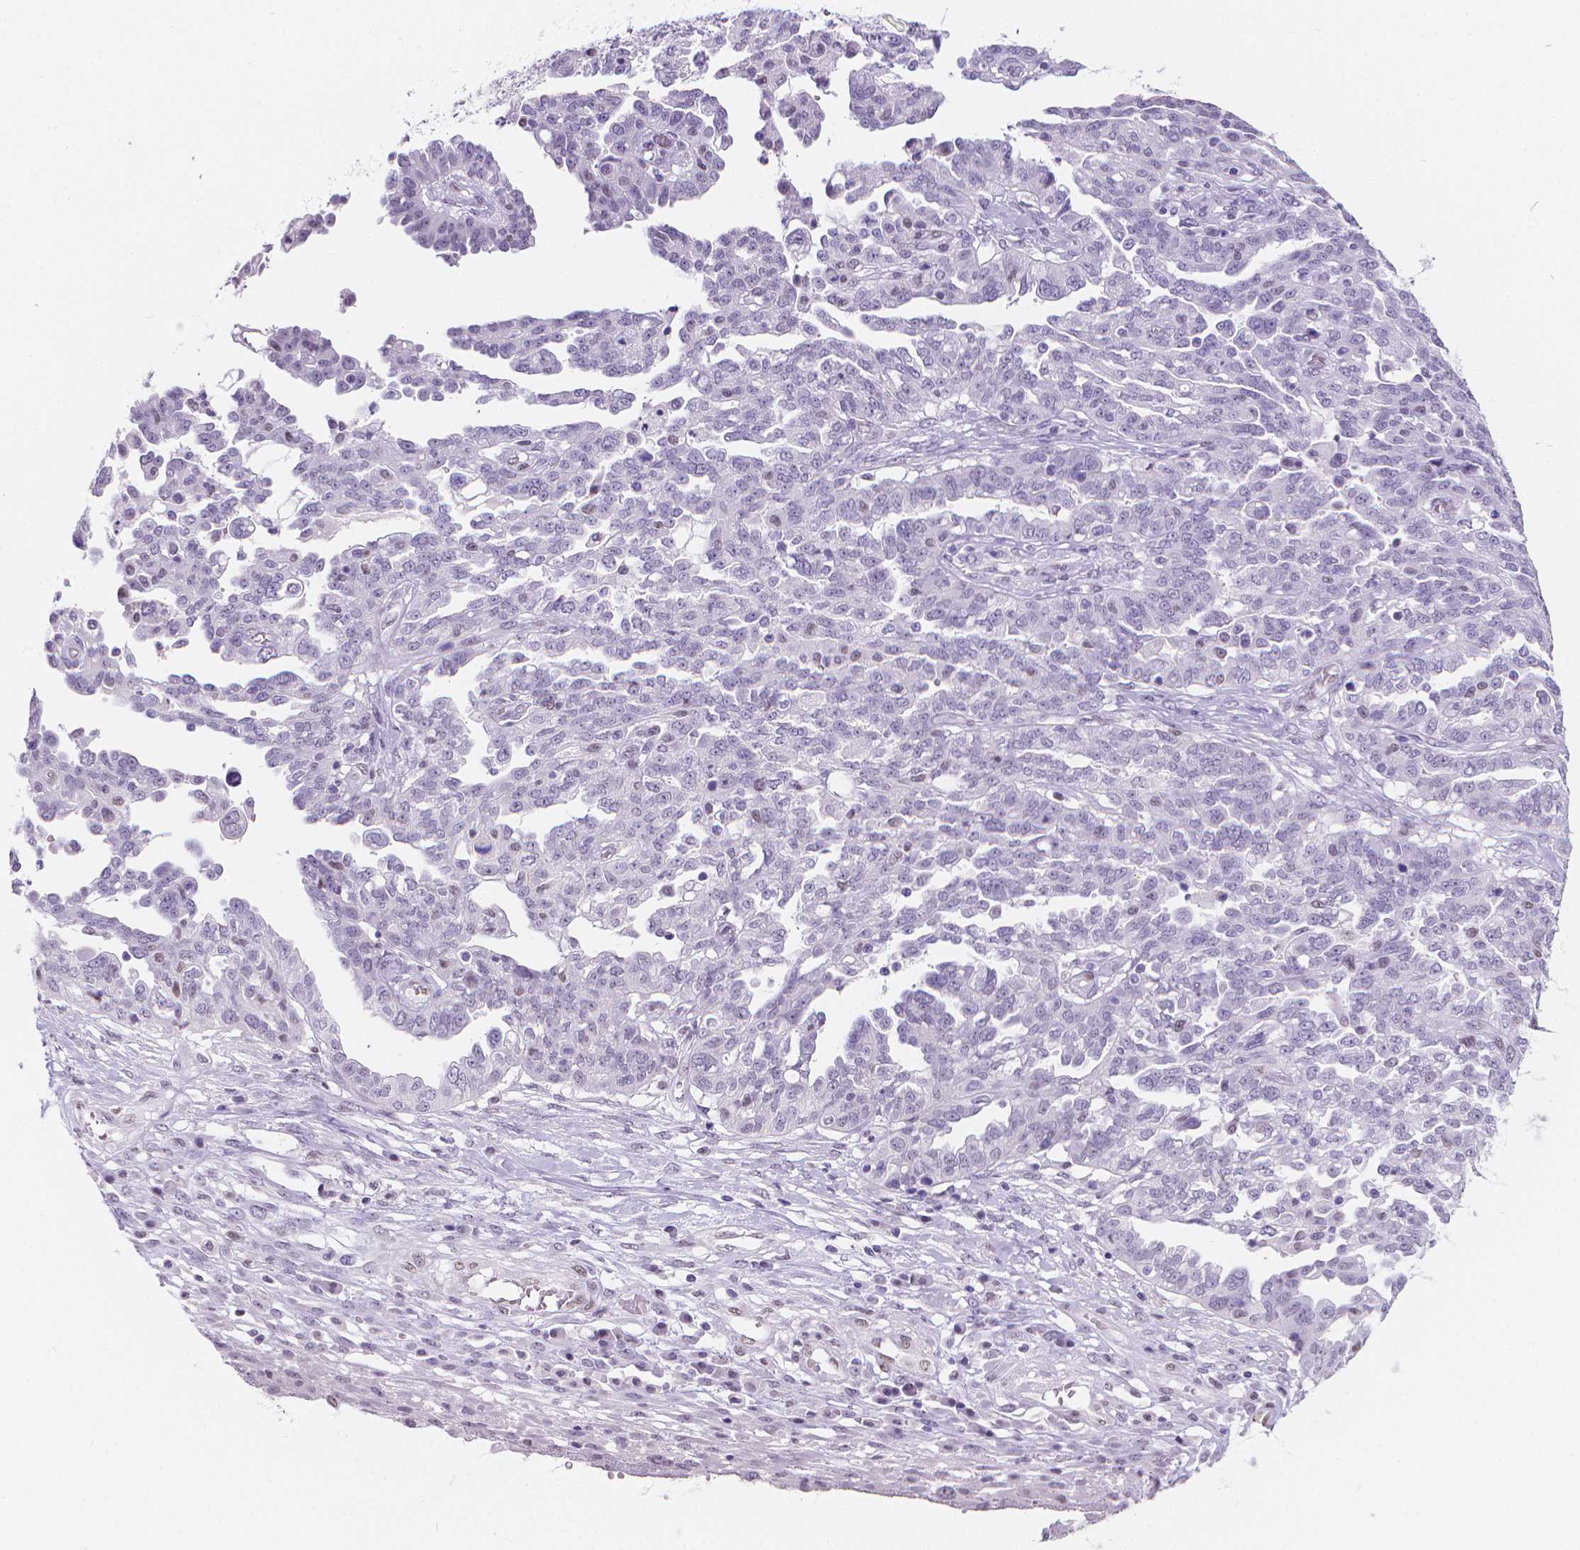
{"staining": {"intensity": "negative", "quantity": "none", "location": "none"}, "tissue": "ovarian cancer", "cell_type": "Tumor cells", "image_type": "cancer", "snomed": [{"axis": "morphology", "description": "Cystadenocarcinoma, serous, NOS"}, {"axis": "topography", "description": "Ovary"}], "caption": "IHC histopathology image of neoplastic tissue: ovarian cancer (serous cystadenocarcinoma) stained with DAB (3,3'-diaminobenzidine) shows no significant protein staining in tumor cells.", "gene": "MEF2C", "patient": {"sex": "female", "age": 67}}